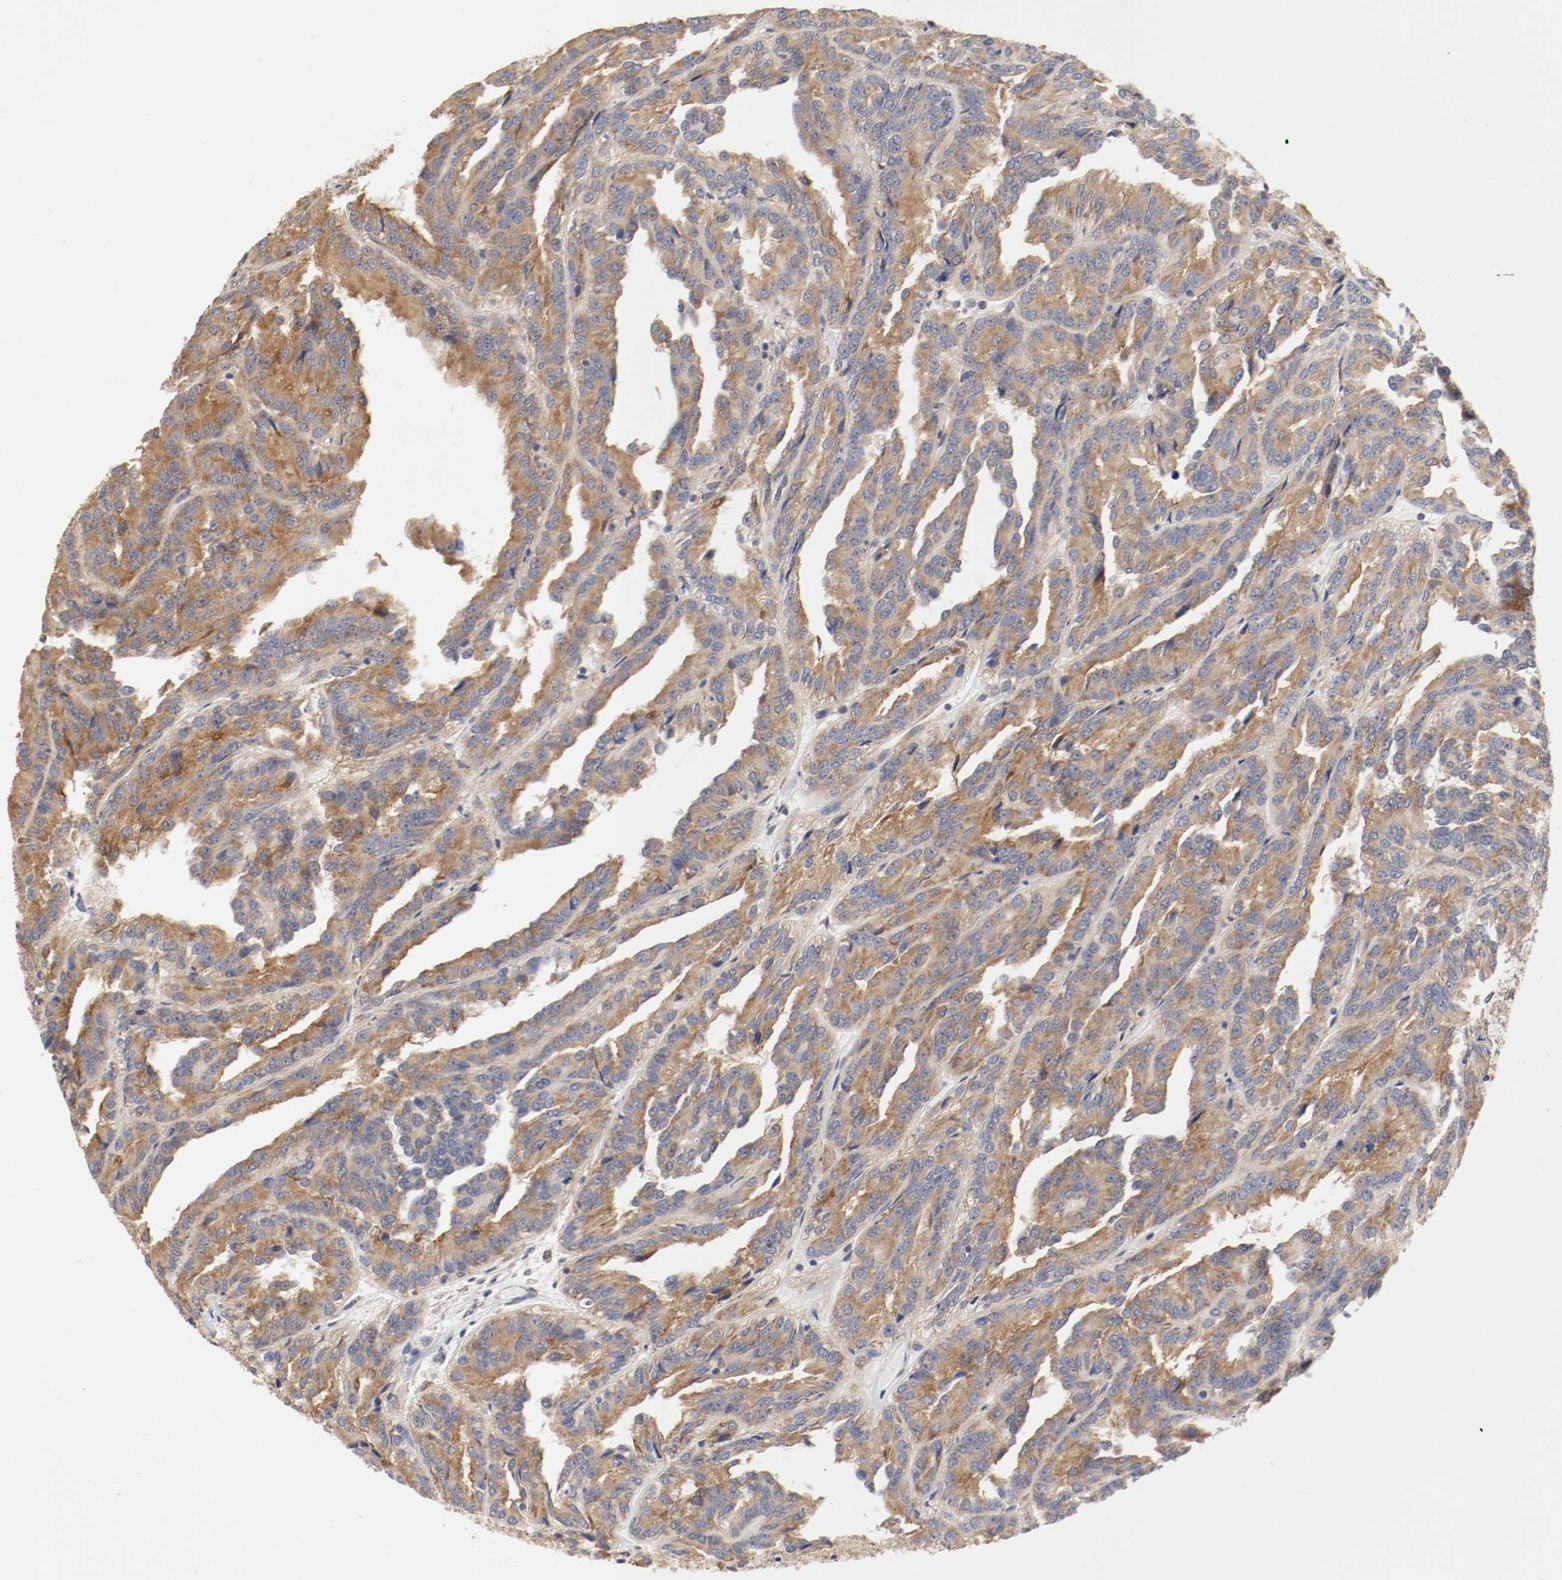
{"staining": {"intensity": "moderate", "quantity": ">75%", "location": "cytoplasmic/membranous"}, "tissue": "renal cancer", "cell_type": "Tumor cells", "image_type": "cancer", "snomed": [{"axis": "morphology", "description": "Adenocarcinoma, NOS"}, {"axis": "topography", "description": "Kidney"}], "caption": "Moderate cytoplasmic/membranous expression is appreciated in approximately >75% of tumor cells in renal cancer (adenocarcinoma). (brown staining indicates protein expression, while blue staining denotes nuclei).", "gene": "FKBP3", "patient": {"sex": "male", "age": 46}}